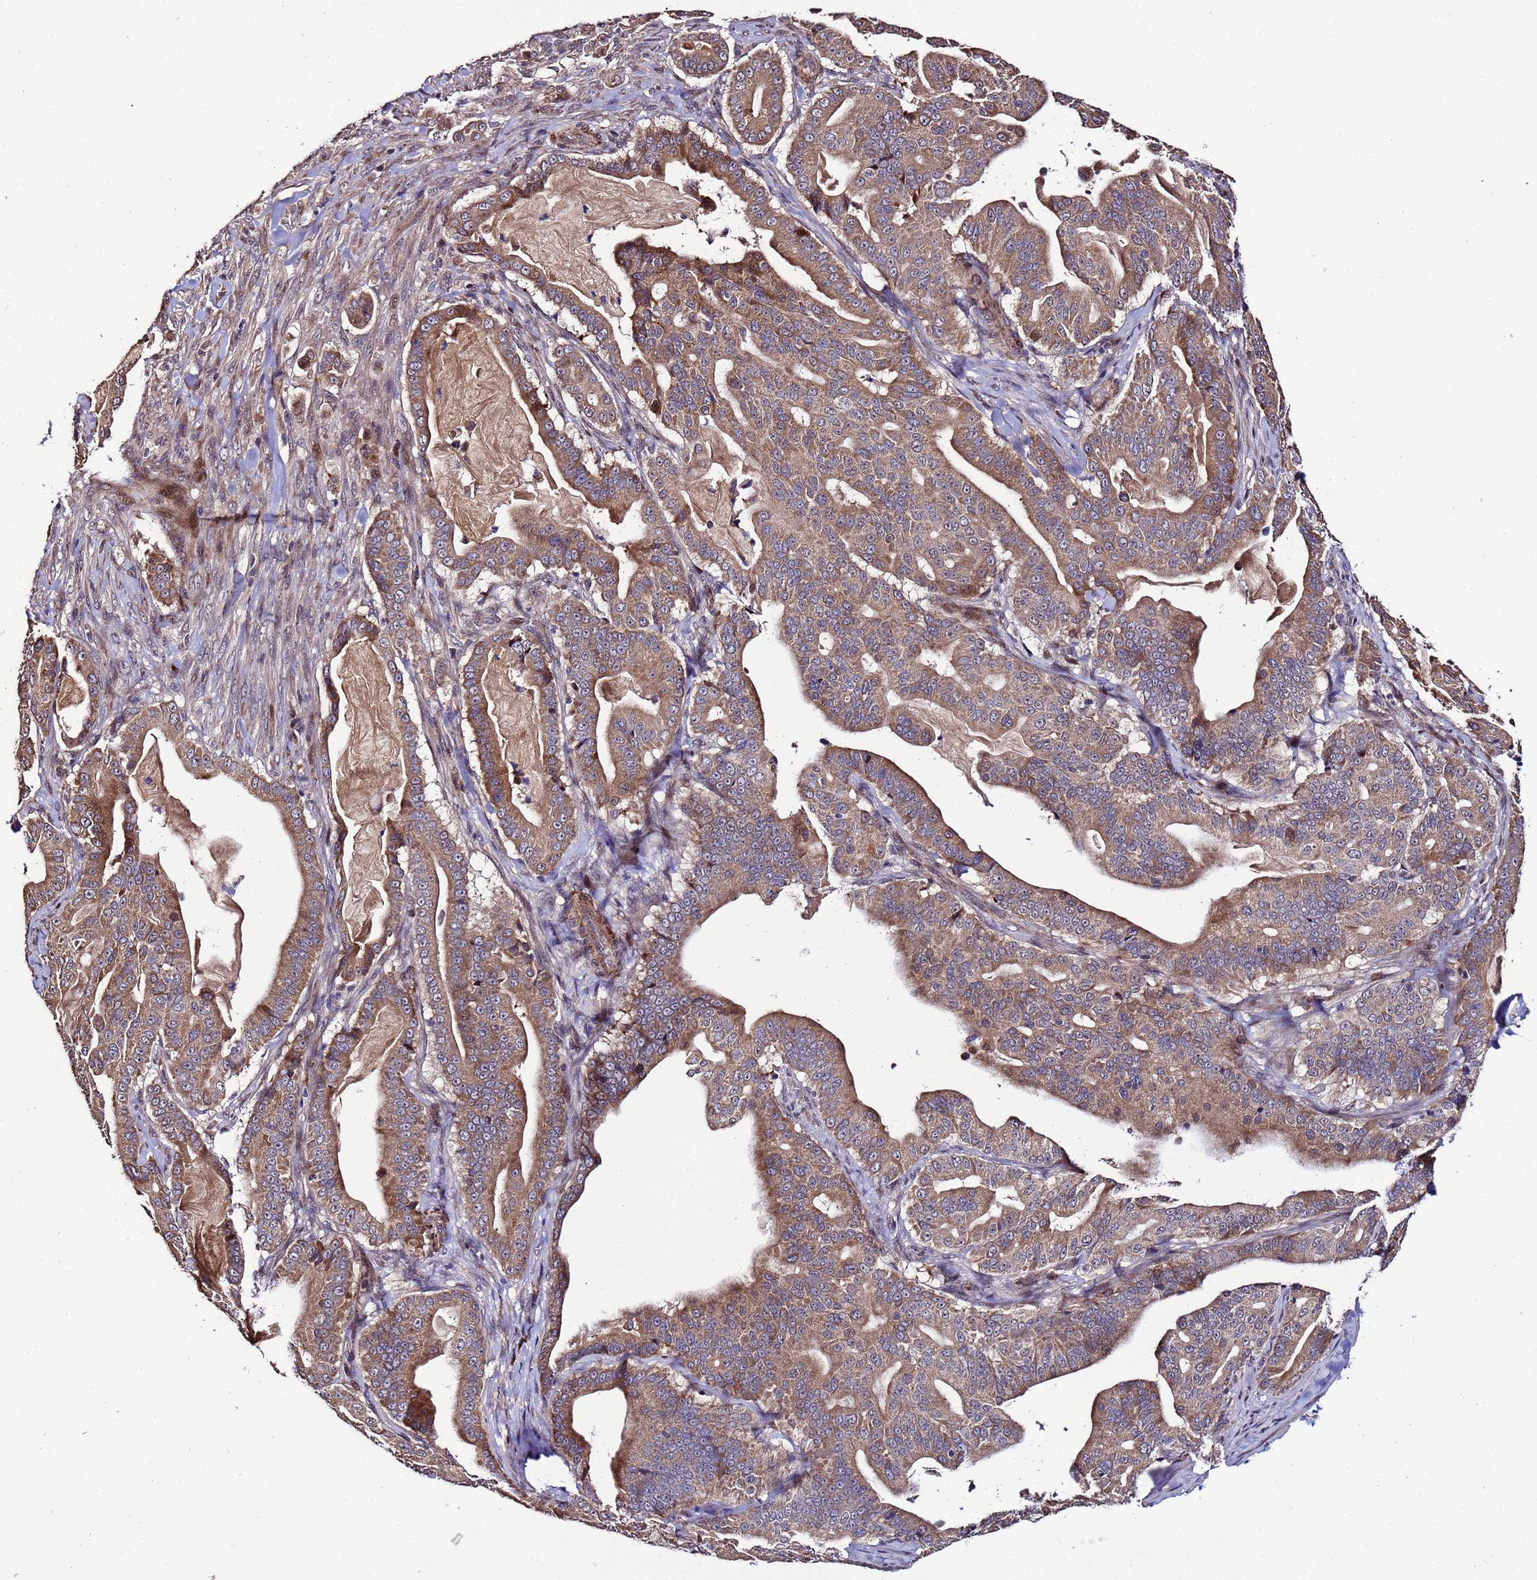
{"staining": {"intensity": "moderate", "quantity": ">75%", "location": "cytoplasmic/membranous"}, "tissue": "pancreatic cancer", "cell_type": "Tumor cells", "image_type": "cancer", "snomed": [{"axis": "morphology", "description": "Adenocarcinoma, NOS"}, {"axis": "topography", "description": "Pancreas"}], "caption": "Pancreatic cancer tissue shows moderate cytoplasmic/membranous staining in approximately >75% of tumor cells, visualized by immunohistochemistry.", "gene": "WNK4", "patient": {"sex": "male", "age": 63}}